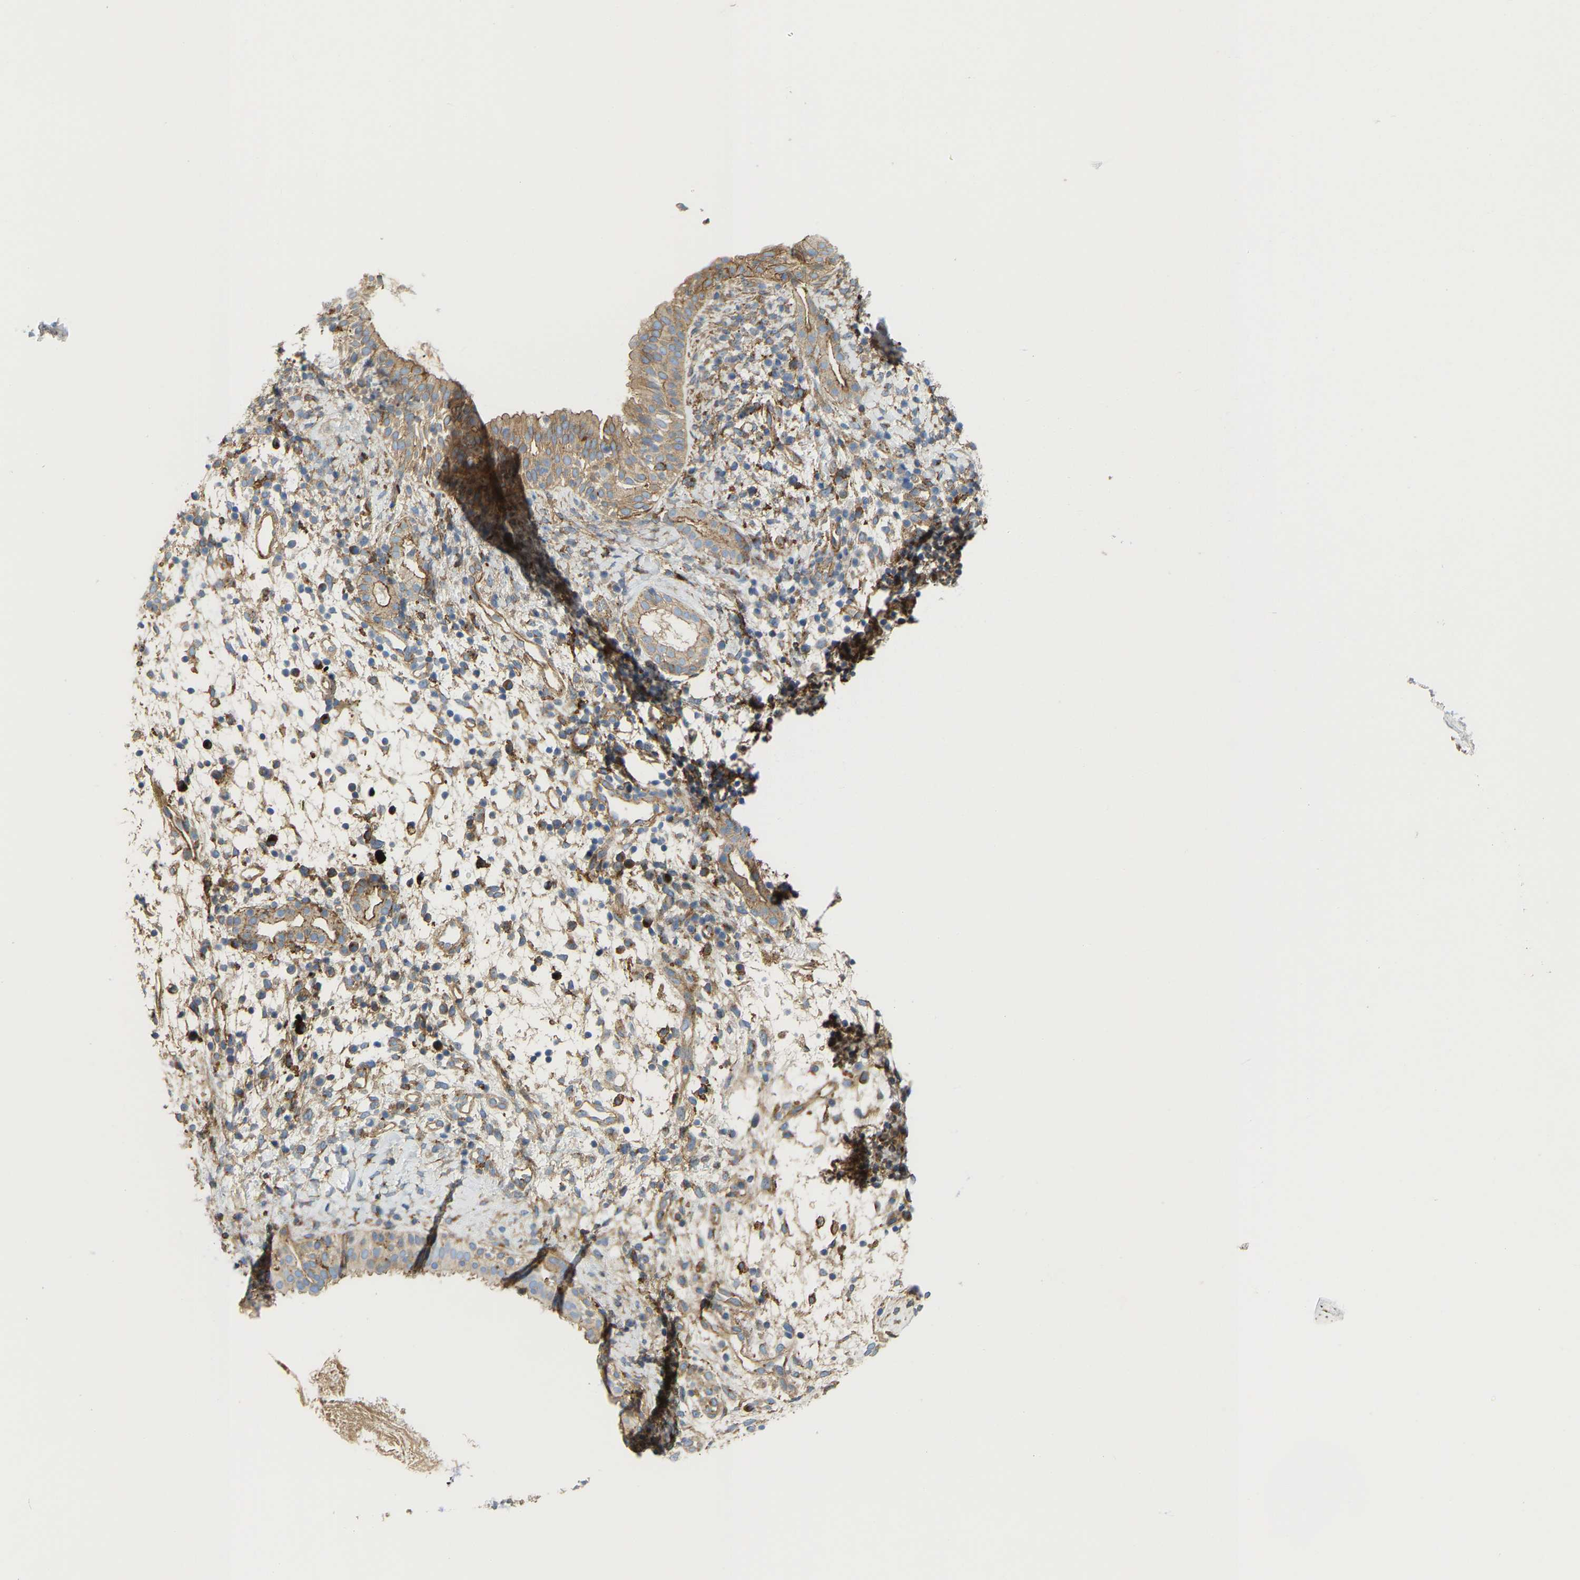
{"staining": {"intensity": "weak", "quantity": ">75%", "location": "cytoplasmic/membranous"}, "tissue": "nasopharynx", "cell_type": "Respiratory epithelial cells", "image_type": "normal", "snomed": [{"axis": "morphology", "description": "Normal tissue, NOS"}, {"axis": "topography", "description": "Nasopharynx"}], "caption": "Immunohistochemical staining of unremarkable human nasopharynx demonstrates >75% levels of weak cytoplasmic/membranous protein positivity in about >75% of respiratory epithelial cells.", "gene": "PICALM", "patient": {"sex": "male", "age": 22}}